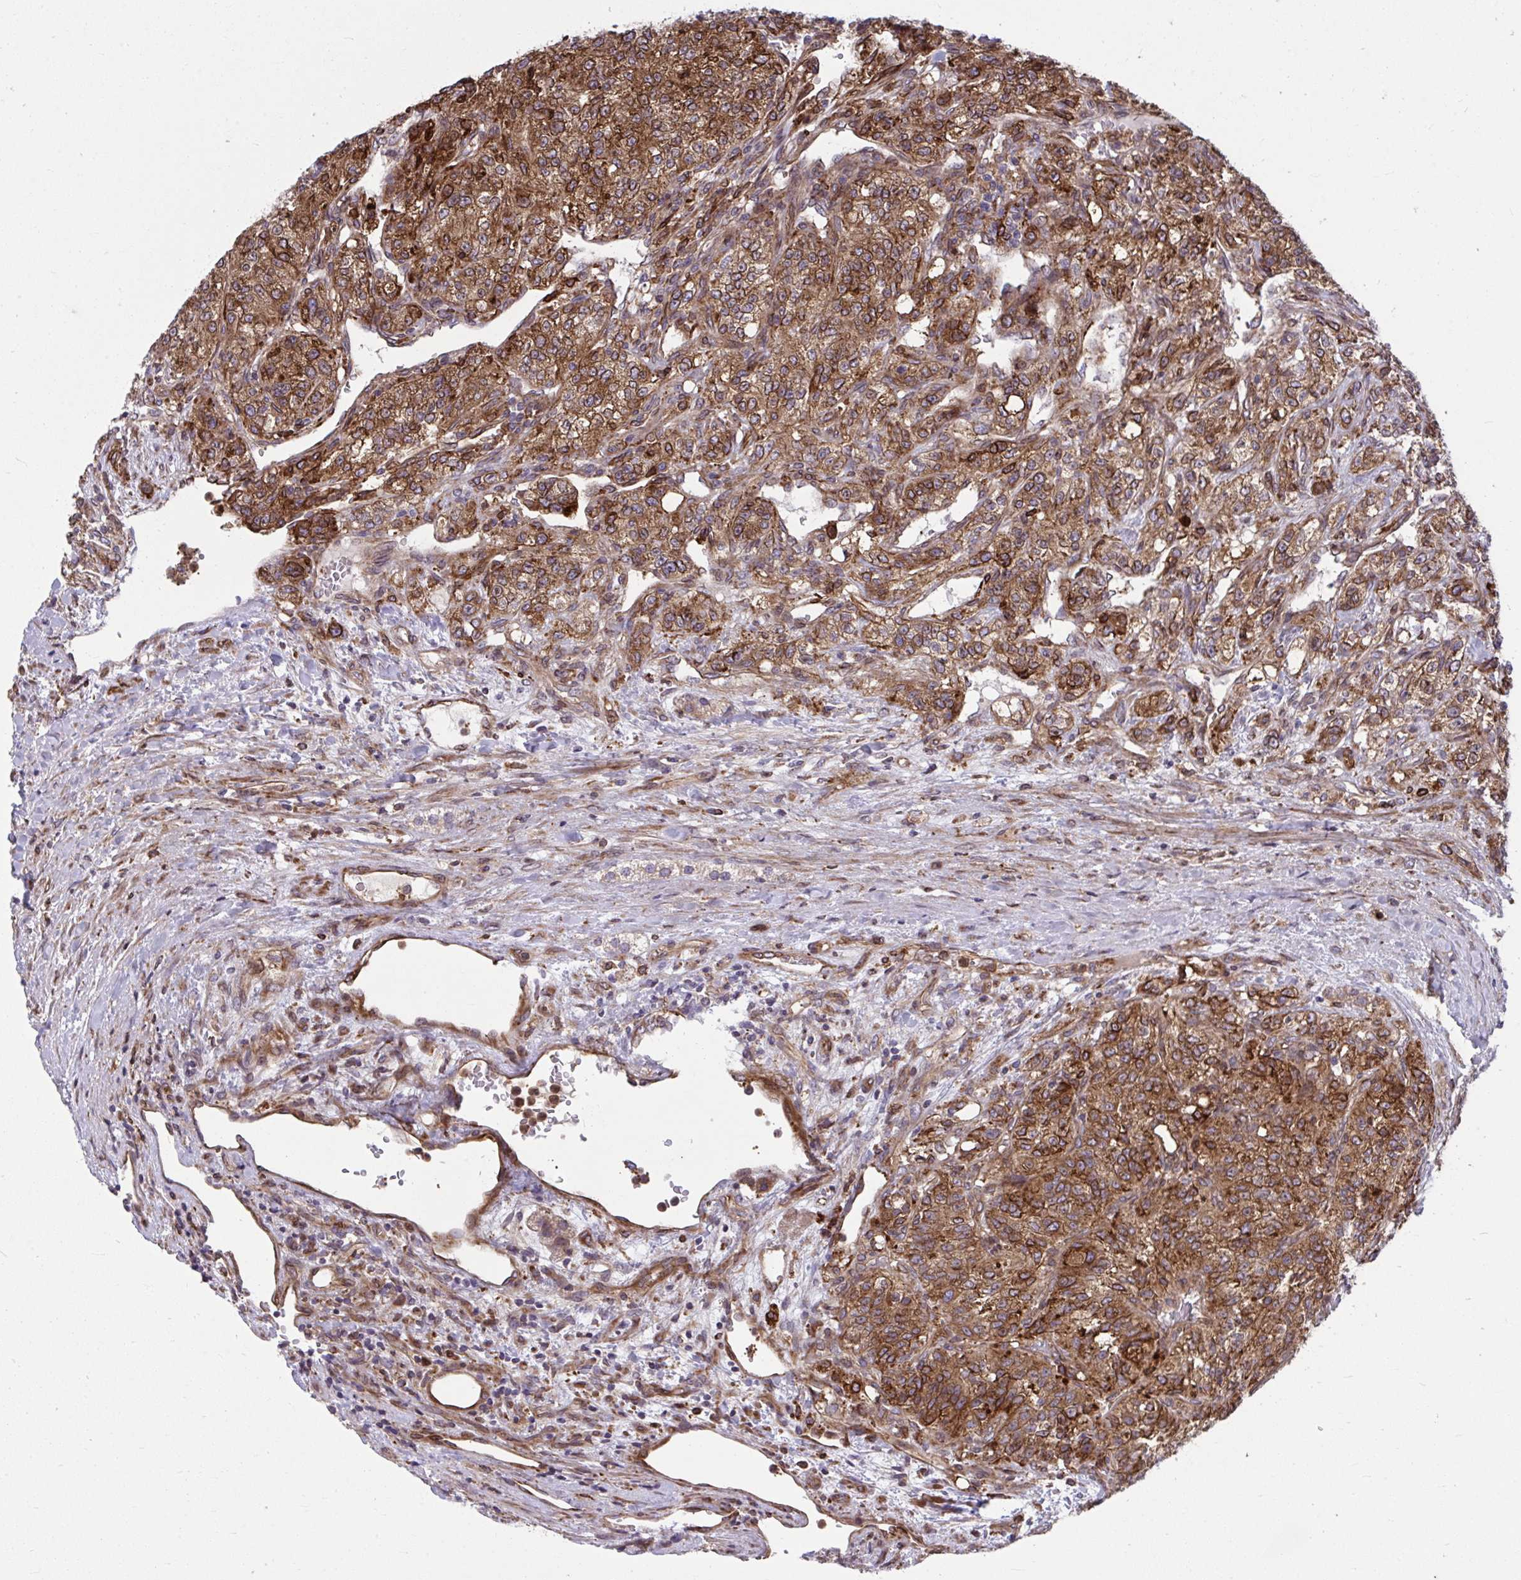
{"staining": {"intensity": "moderate", "quantity": ">75%", "location": "cytoplasmic/membranous"}, "tissue": "renal cancer", "cell_type": "Tumor cells", "image_type": "cancer", "snomed": [{"axis": "morphology", "description": "Adenocarcinoma, NOS"}, {"axis": "topography", "description": "Kidney"}], "caption": "Renal cancer (adenocarcinoma) stained for a protein displays moderate cytoplasmic/membranous positivity in tumor cells.", "gene": "STIM2", "patient": {"sex": "female", "age": 63}}